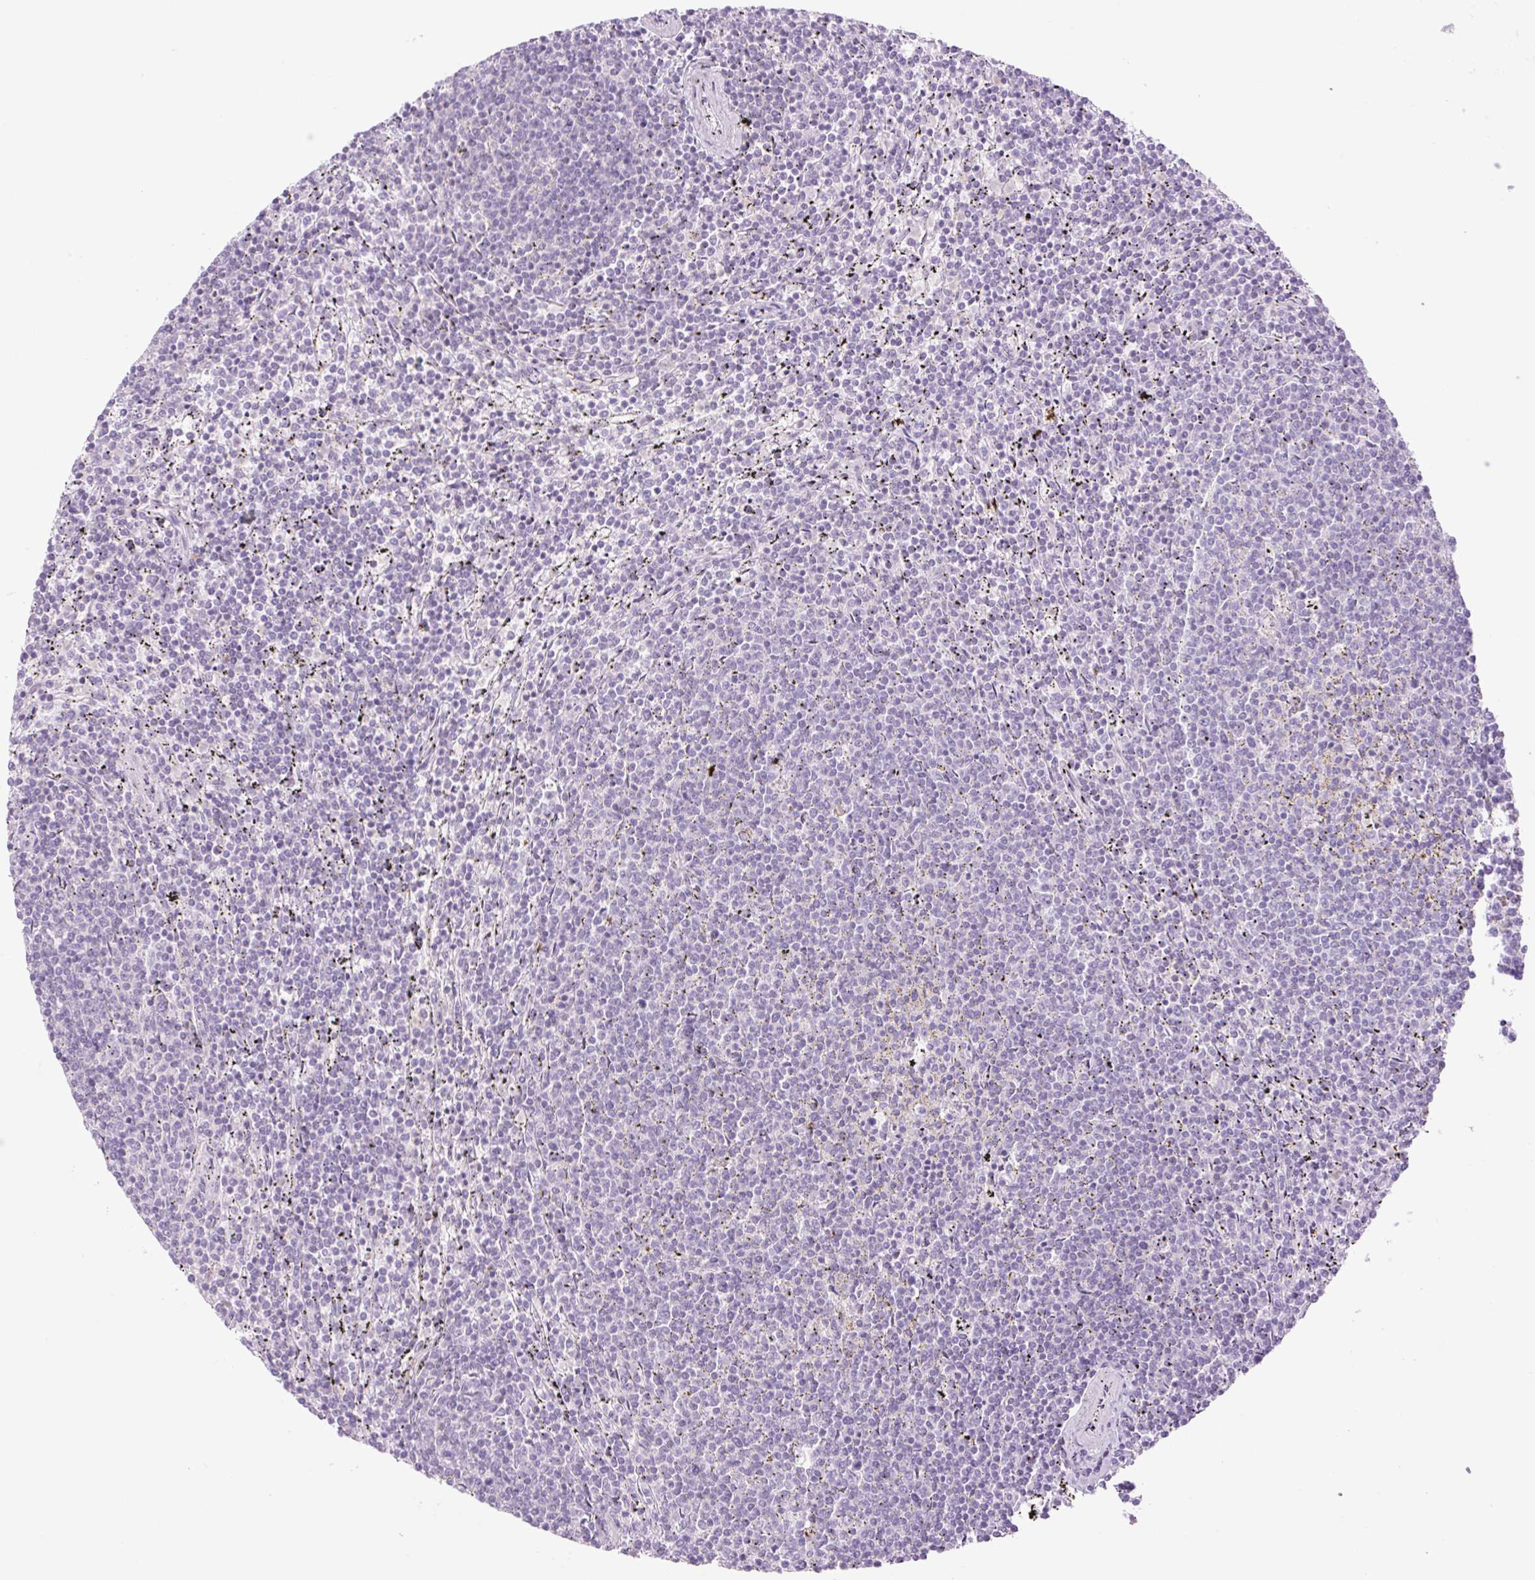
{"staining": {"intensity": "negative", "quantity": "none", "location": "none"}, "tissue": "lymphoma", "cell_type": "Tumor cells", "image_type": "cancer", "snomed": [{"axis": "morphology", "description": "Malignant lymphoma, non-Hodgkin's type, Low grade"}, {"axis": "topography", "description": "Spleen"}], "caption": "IHC of low-grade malignant lymphoma, non-Hodgkin's type reveals no positivity in tumor cells.", "gene": "TBX15", "patient": {"sex": "female", "age": 50}}